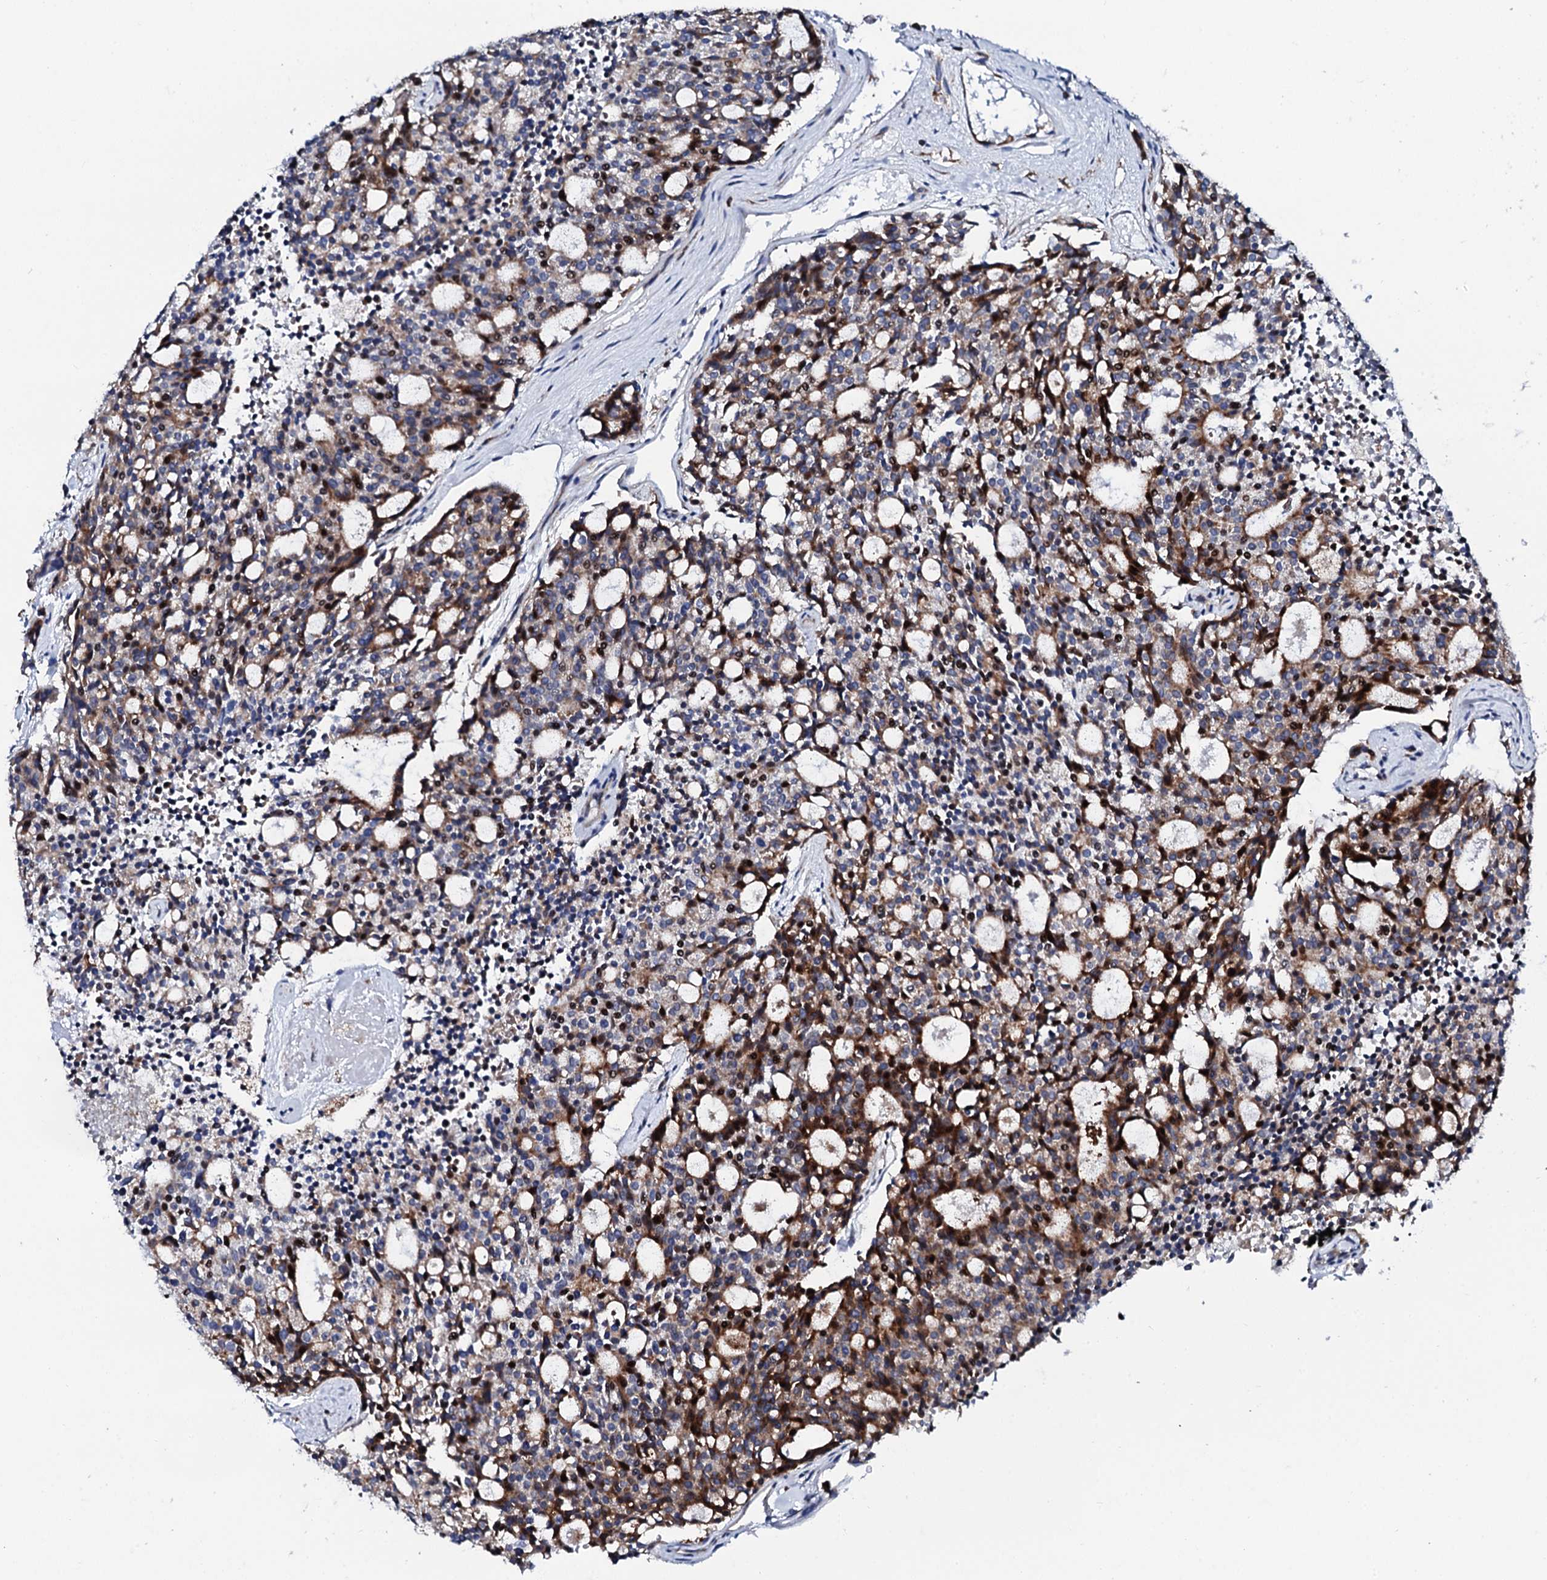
{"staining": {"intensity": "strong", "quantity": "25%-75%", "location": "cytoplasmic/membranous"}, "tissue": "carcinoid", "cell_type": "Tumor cells", "image_type": "cancer", "snomed": [{"axis": "morphology", "description": "Carcinoid, malignant, NOS"}, {"axis": "topography", "description": "Pancreas"}], "caption": "Tumor cells reveal high levels of strong cytoplasmic/membranous positivity in about 25%-75% of cells in human carcinoid (malignant).", "gene": "TCIRG1", "patient": {"sex": "female", "age": 54}}